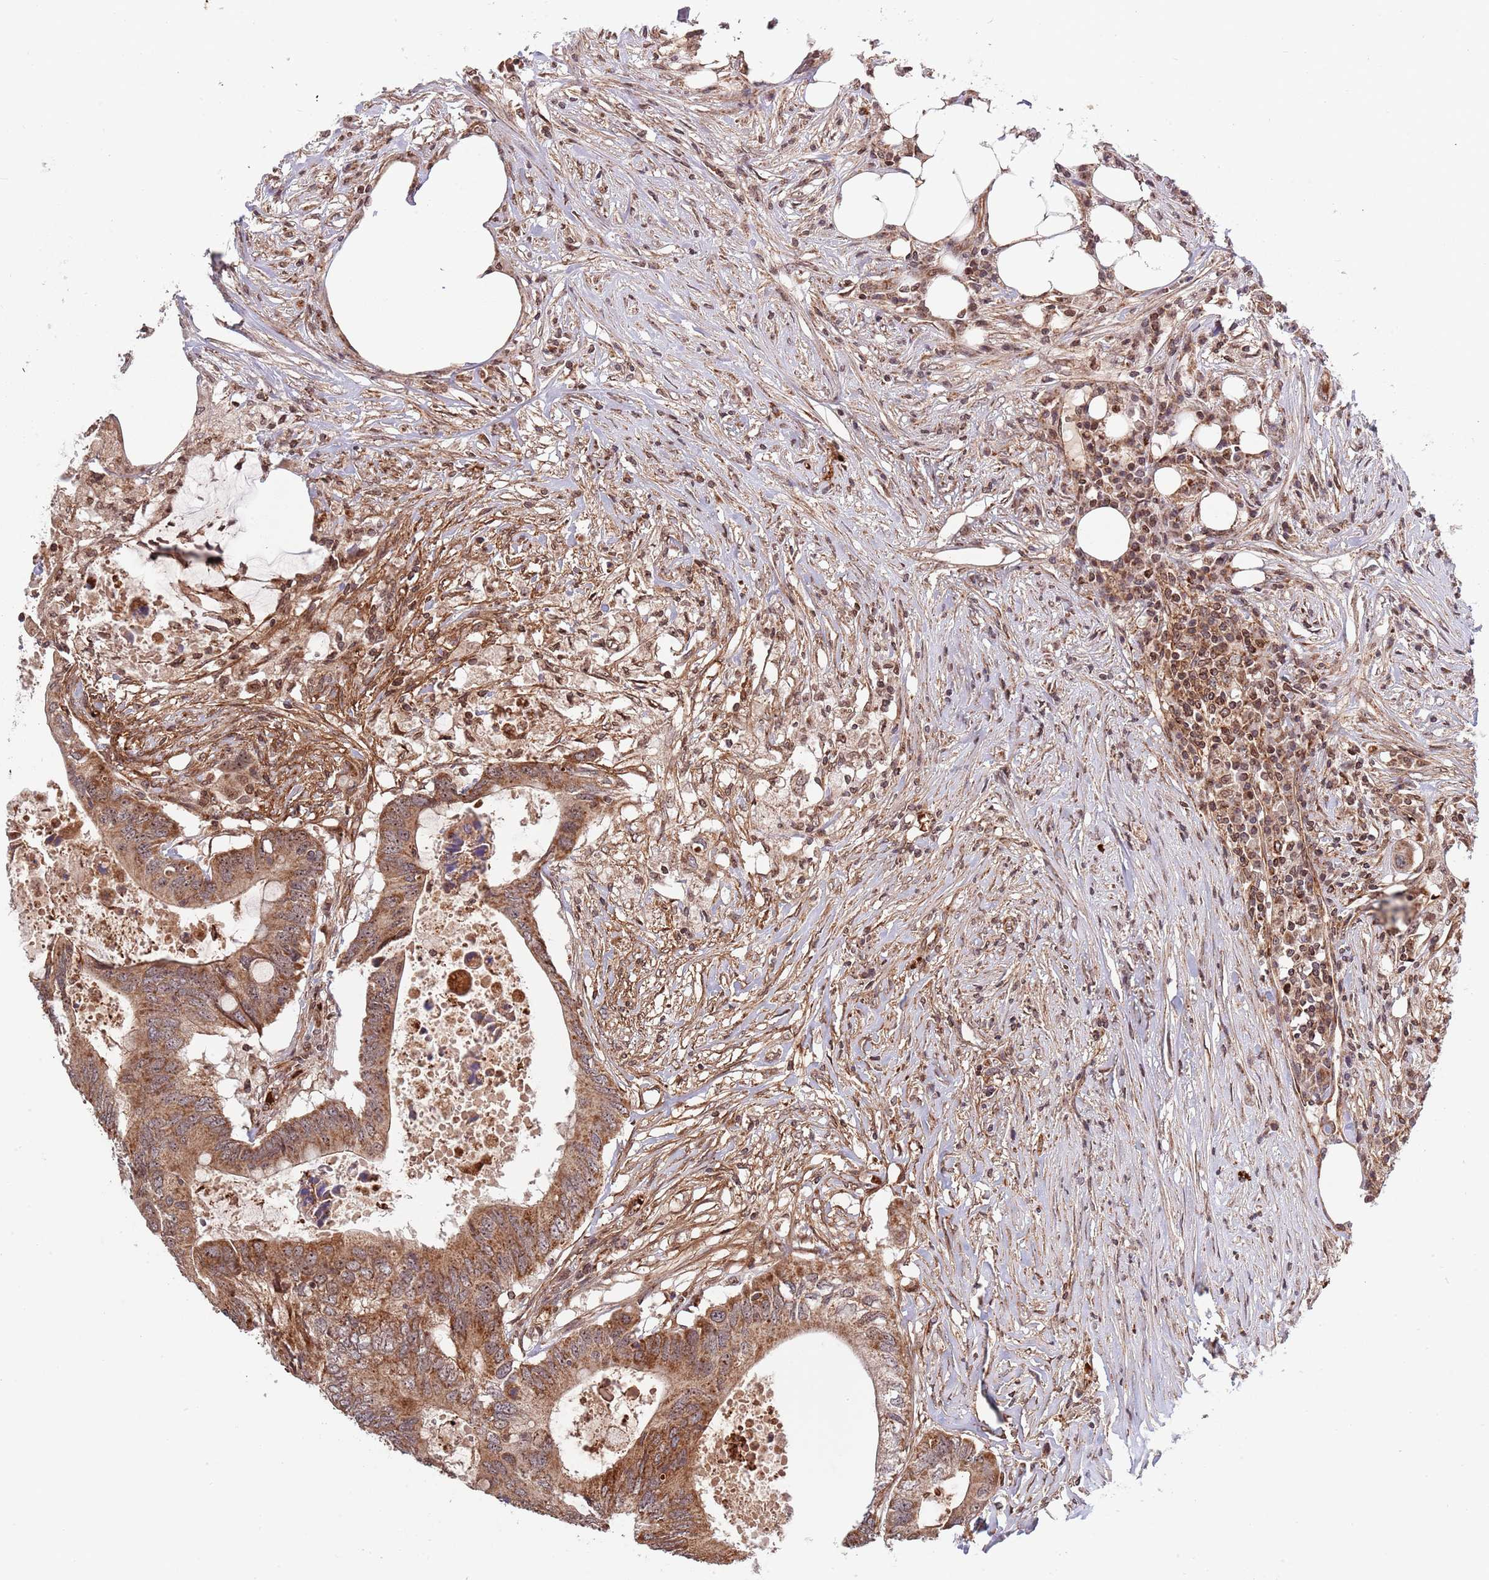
{"staining": {"intensity": "moderate", "quantity": ">75%", "location": "cytoplasmic/membranous"}, "tissue": "colorectal cancer", "cell_type": "Tumor cells", "image_type": "cancer", "snomed": [{"axis": "morphology", "description": "Adenocarcinoma, NOS"}, {"axis": "topography", "description": "Colon"}], "caption": "IHC image of colorectal cancer (adenocarcinoma) stained for a protein (brown), which displays medium levels of moderate cytoplasmic/membranous positivity in approximately >75% of tumor cells.", "gene": "DCHS1", "patient": {"sex": "male", "age": 71}}